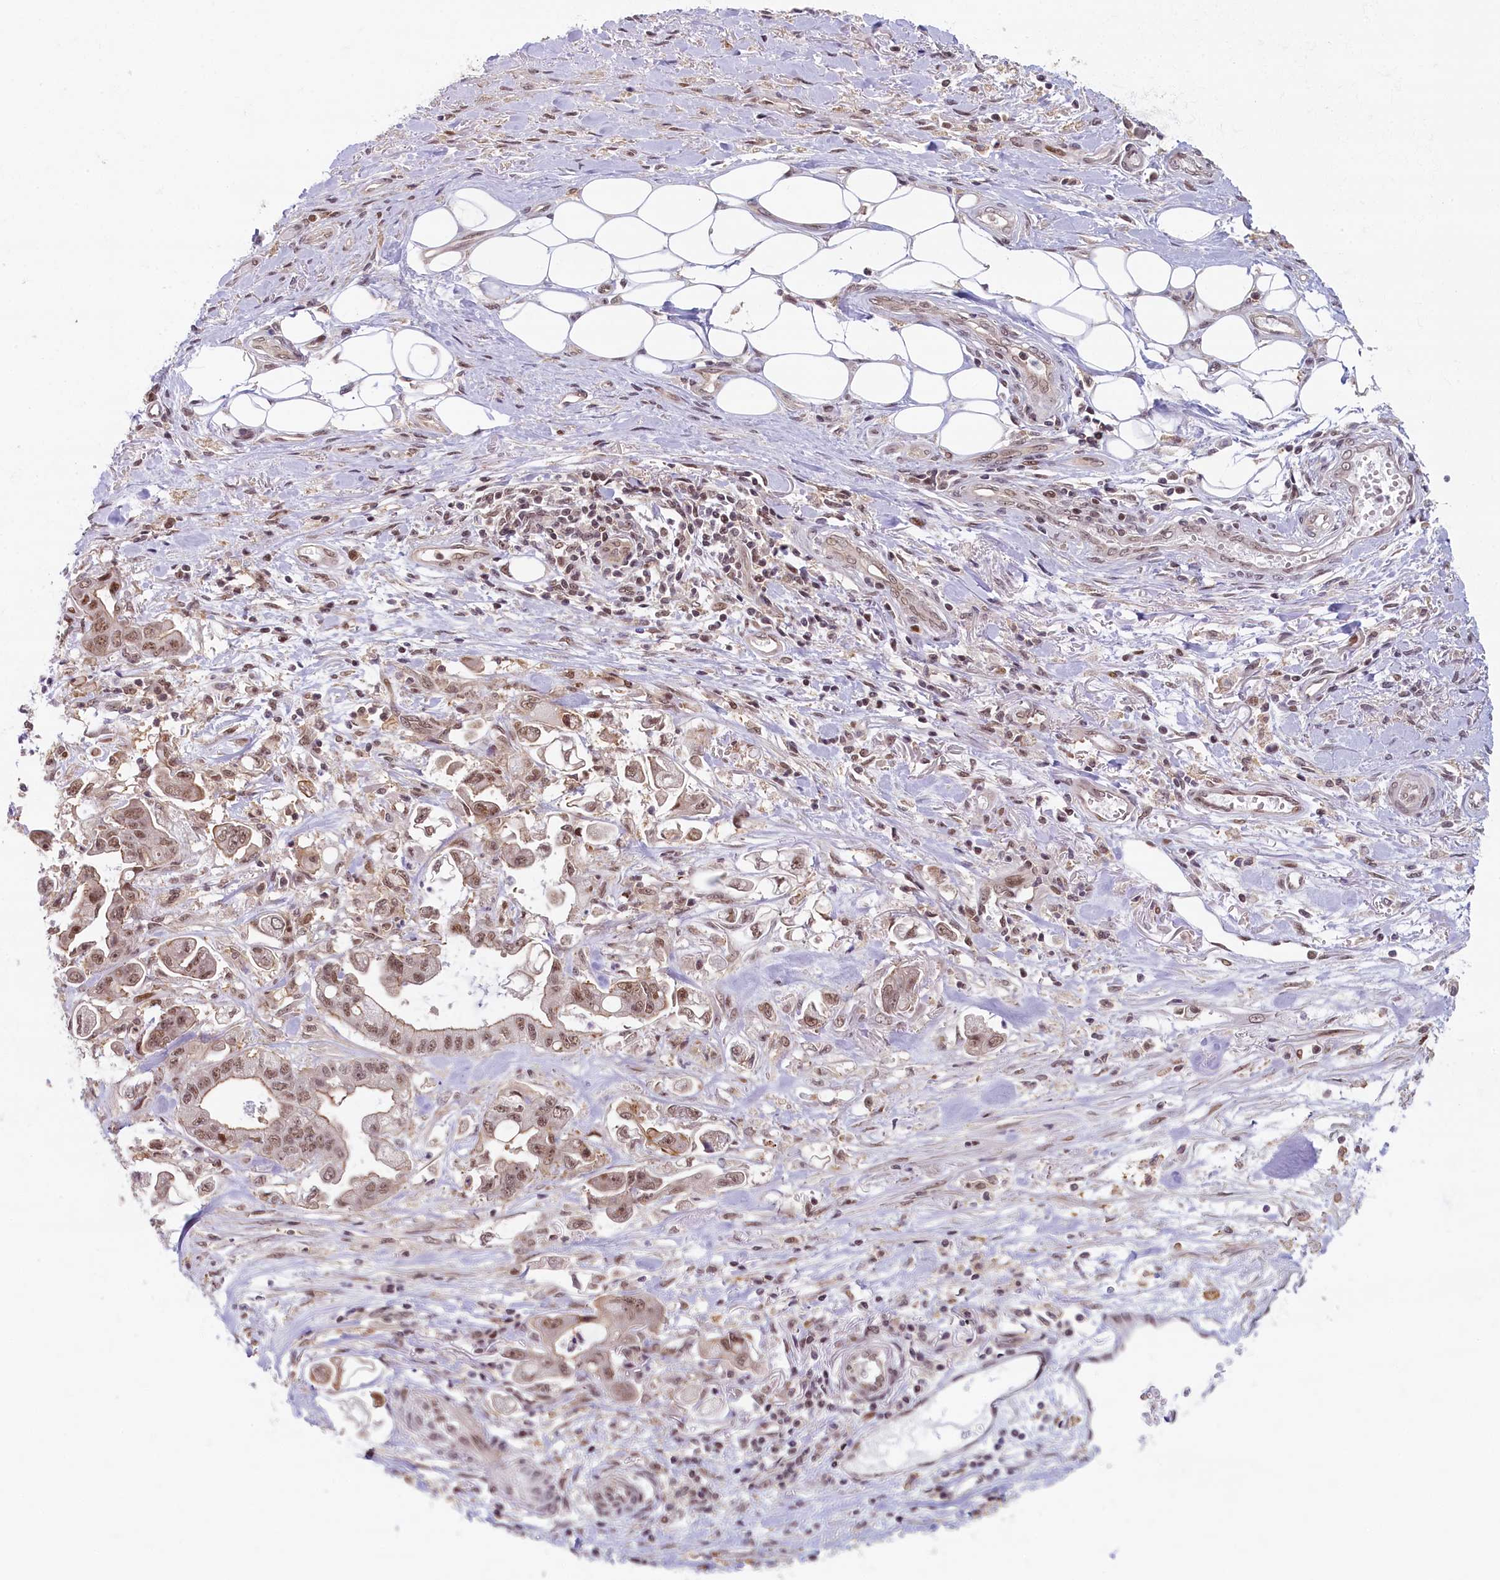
{"staining": {"intensity": "moderate", "quantity": ">75%", "location": "nuclear"}, "tissue": "stomach cancer", "cell_type": "Tumor cells", "image_type": "cancer", "snomed": [{"axis": "morphology", "description": "Adenocarcinoma, NOS"}, {"axis": "topography", "description": "Stomach"}], "caption": "Moderate nuclear protein positivity is appreciated in approximately >75% of tumor cells in stomach cancer. The protein of interest is stained brown, and the nuclei are stained in blue (DAB (3,3'-diaminobenzidine) IHC with brightfield microscopy, high magnification).", "gene": "FCHO1", "patient": {"sex": "male", "age": 62}}